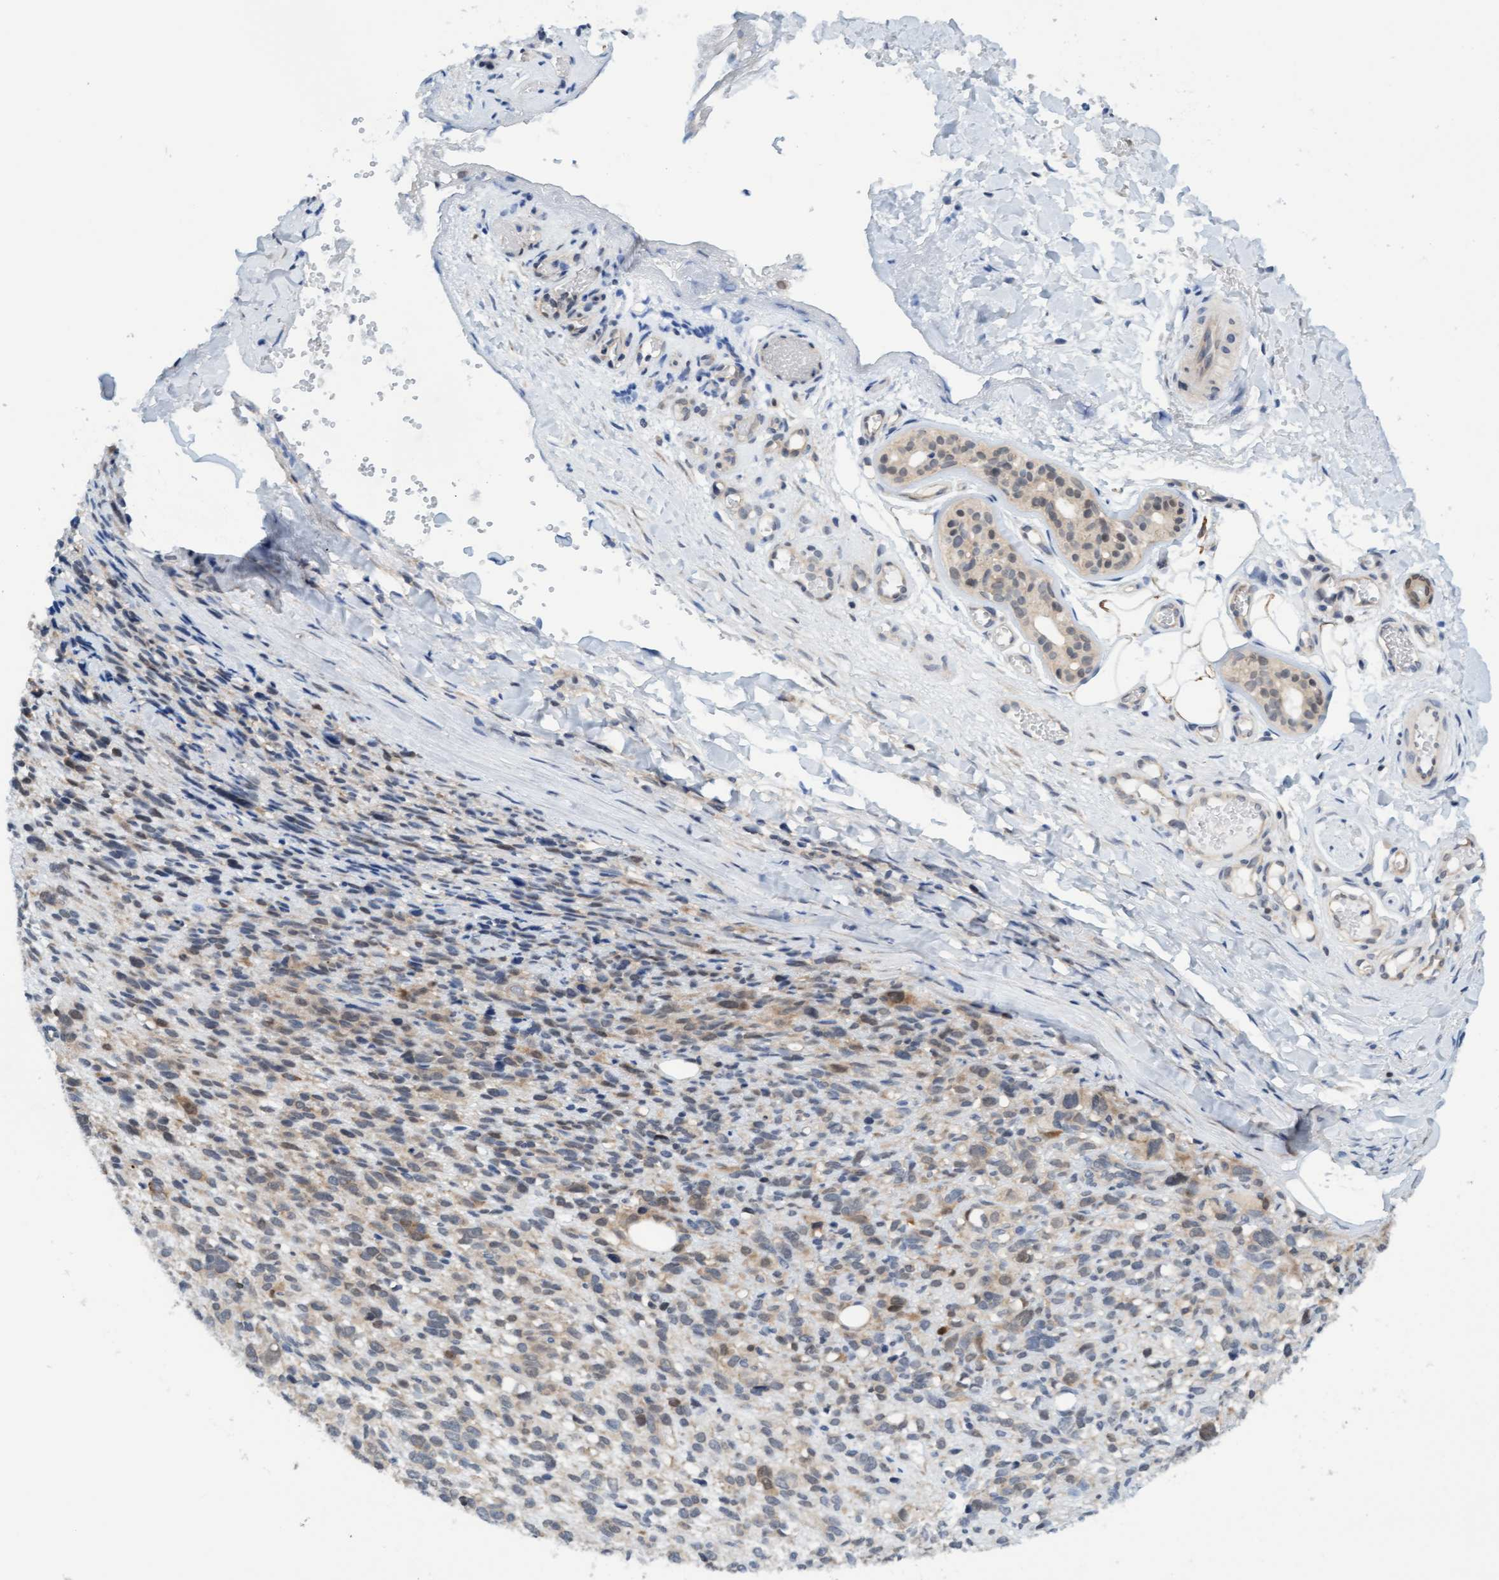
{"staining": {"intensity": "weak", "quantity": "25%-75%", "location": "cytoplasmic/membranous"}, "tissue": "melanoma", "cell_type": "Tumor cells", "image_type": "cancer", "snomed": [{"axis": "morphology", "description": "Malignant melanoma, NOS"}, {"axis": "topography", "description": "Skin"}], "caption": "Protein staining exhibits weak cytoplasmic/membranous expression in approximately 25%-75% of tumor cells in melanoma. (DAB (3,3'-diaminobenzidine) IHC, brown staining for protein, blue staining for nuclei).", "gene": "AMZ2", "patient": {"sex": "female", "age": 55}}